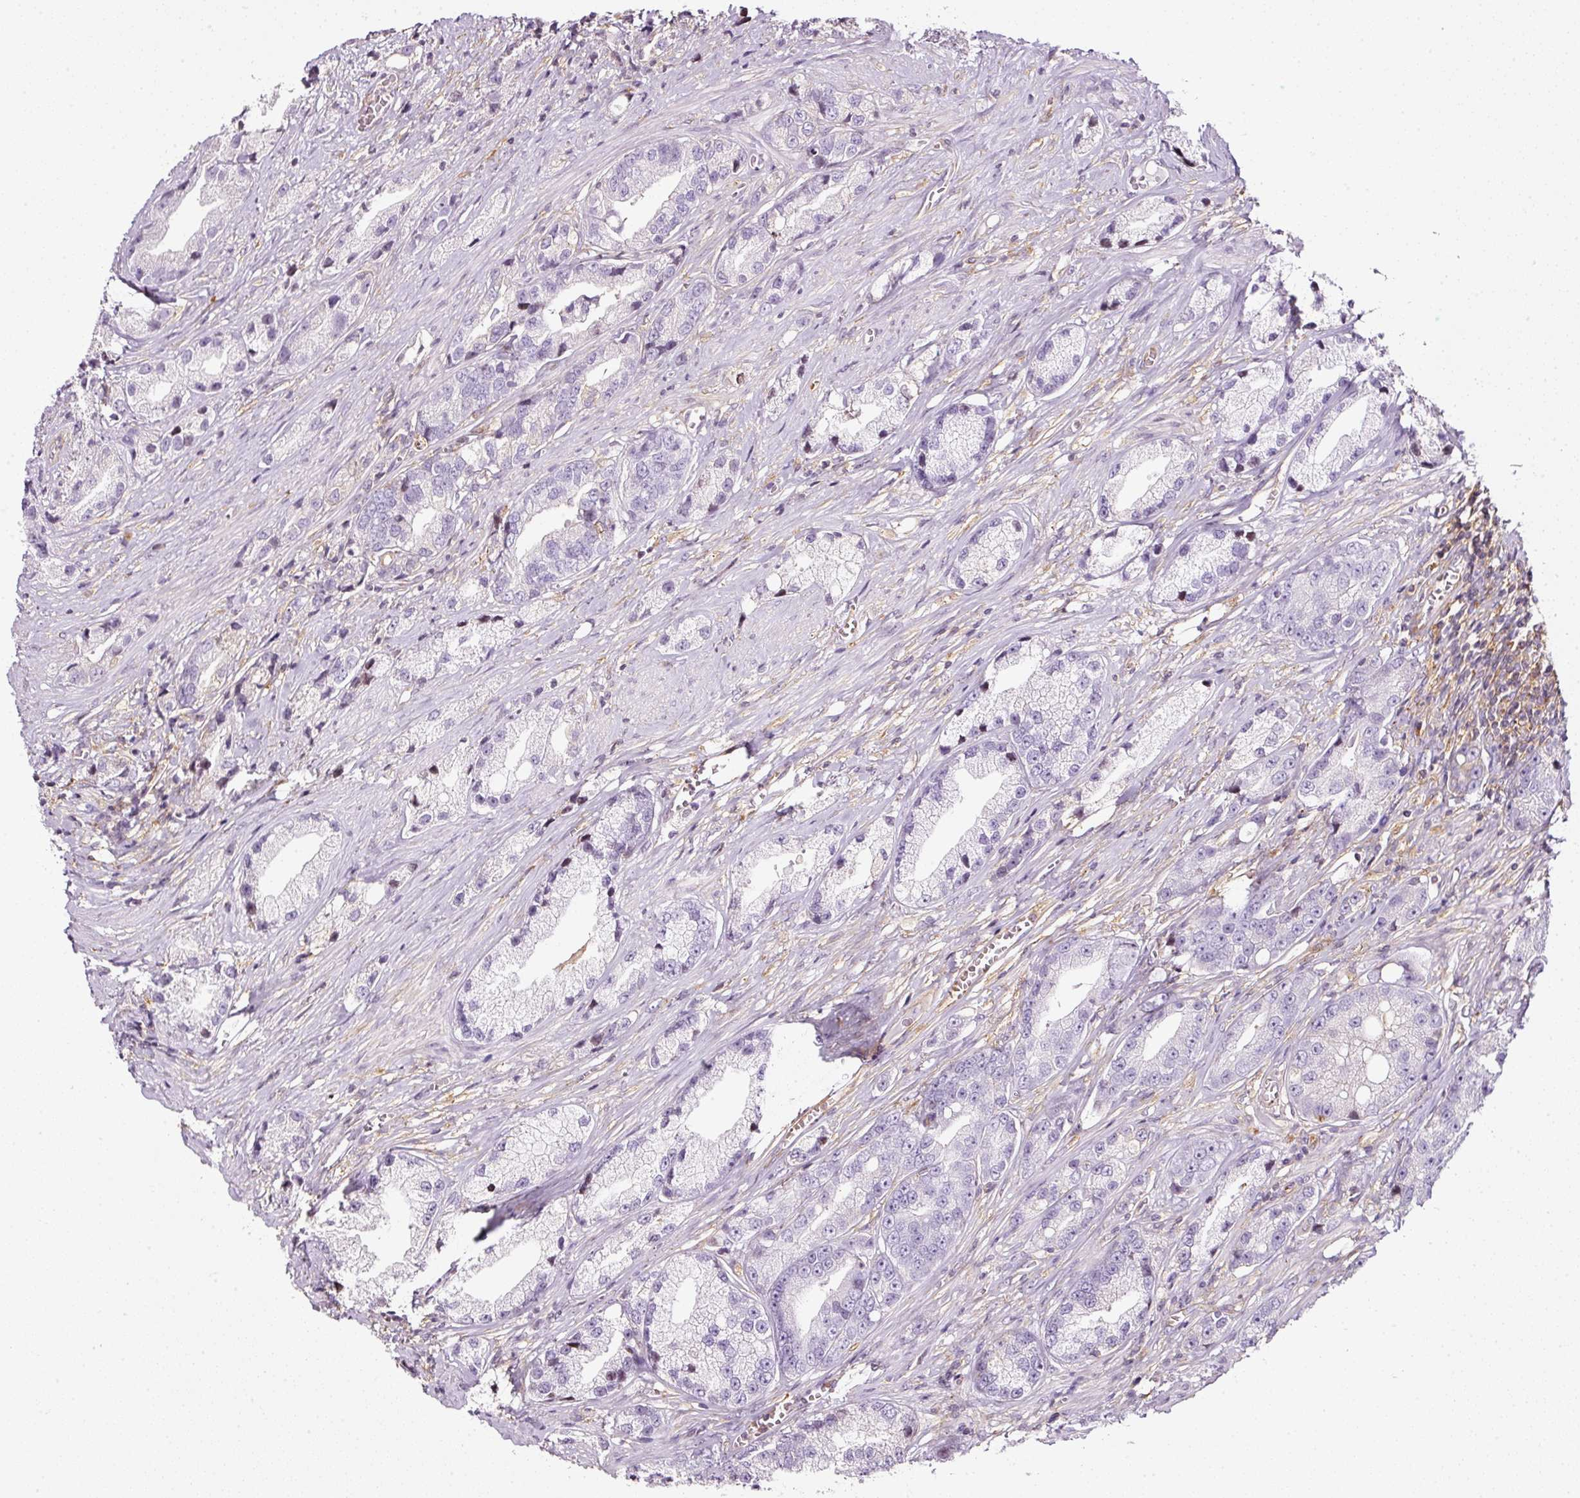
{"staining": {"intensity": "negative", "quantity": "none", "location": "none"}, "tissue": "prostate cancer", "cell_type": "Tumor cells", "image_type": "cancer", "snomed": [{"axis": "morphology", "description": "Adenocarcinoma, High grade"}, {"axis": "topography", "description": "Prostate"}], "caption": "Protein analysis of prostate cancer (high-grade adenocarcinoma) exhibits no significant positivity in tumor cells. (DAB IHC visualized using brightfield microscopy, high magnification).", "gene": "SCNM1", "patient": {"sex": "male", "age": 74}}